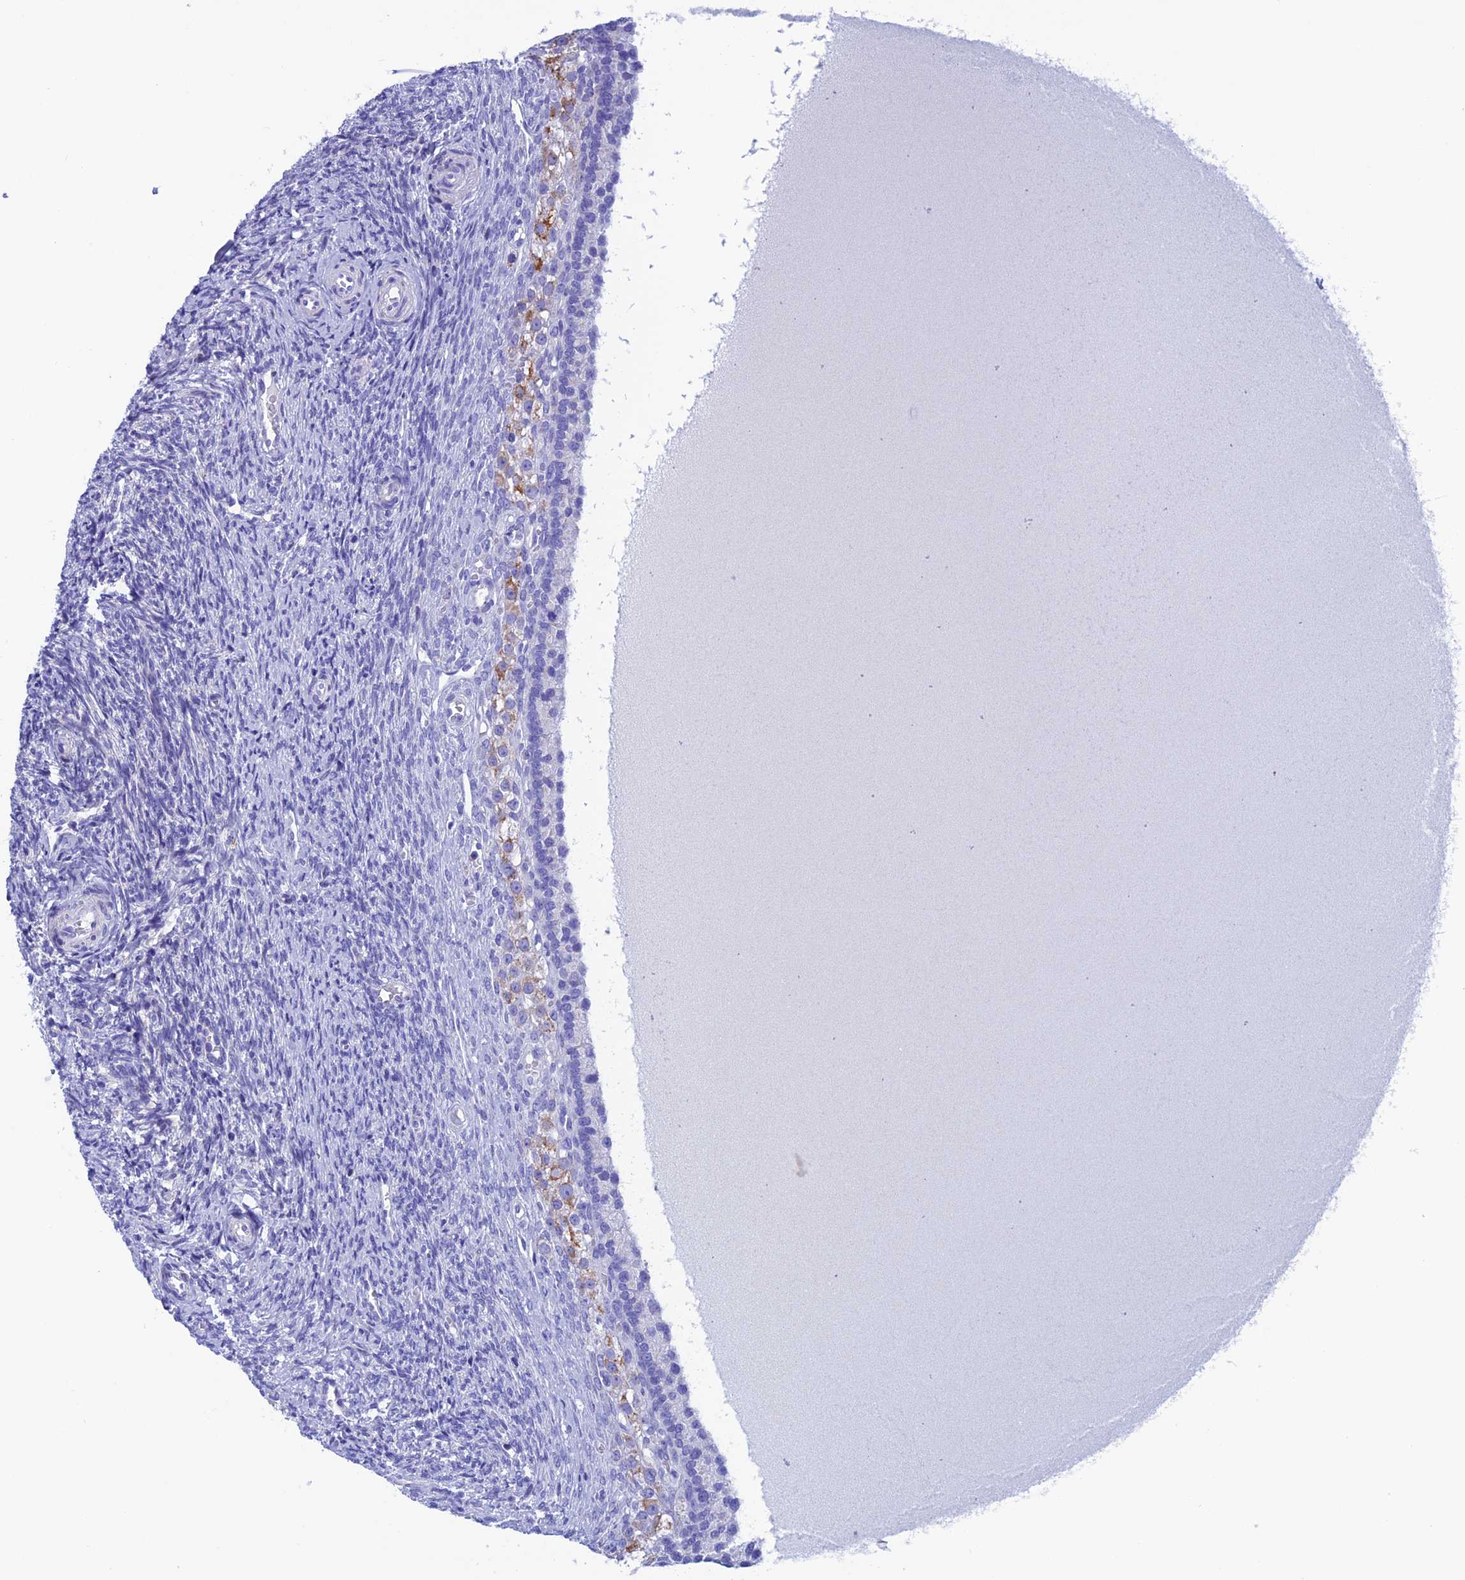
{"staining": {"intensity": "negative", "quantity": "none", "location": "none"}, "tissue": "ovary", "cell_type": "Follicle cells", "image_type": "normal", "snomed": [{"axis": "morphology", "description": "Normal tissue, NOS"}, {"axis": "topography", "description": "Ovary"}], "caption": "Human ovary stained for a protein using immunohistochemistry (IHC) exhibits no staining in follicle cells.", "gene": "NXPE4", "patient": {"sex": "female", "age": 41}}